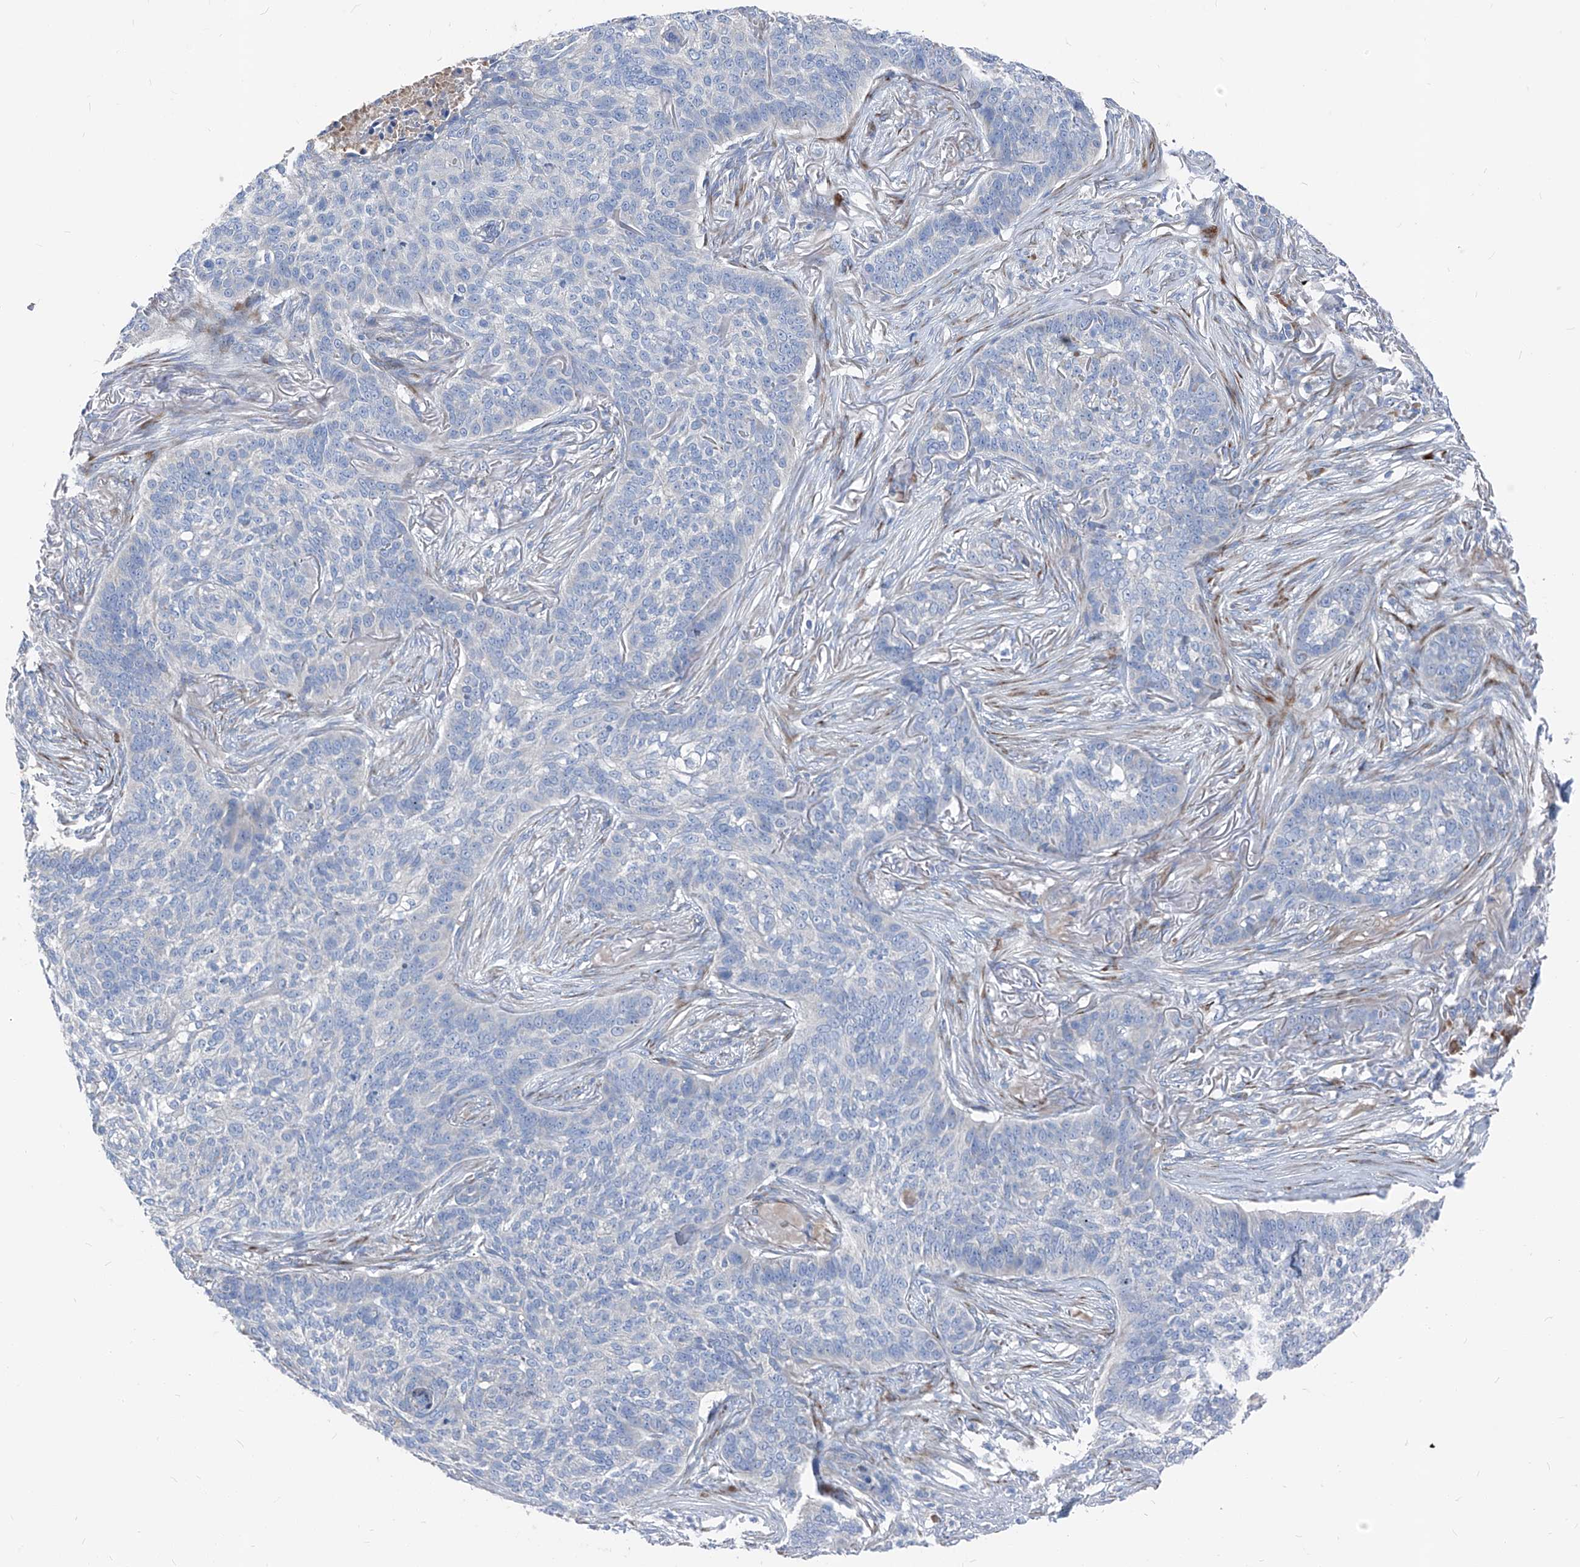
{"staining": {"intensity": "negative", "quantity": "none", "location": "none"}, "tissue": "skin cancer", "cell_type": "Tumor cells", "image_type": "cancer", "snomed": [{"axis": "morphology", "description": "Basal cell carcinoma"}, {"axis": "topography", "description": "Skin"}], "caption": "High magnification brightfield microscopy of skin cancer stained with DAB (brown) and counterstained with hematoxylin (blue): tumor cells show no significant positivity. (DAB immunohistochemistry (IHC), high magnification).", "gene": "IFI27", "patient": {"sex": "male", "age": 85}}